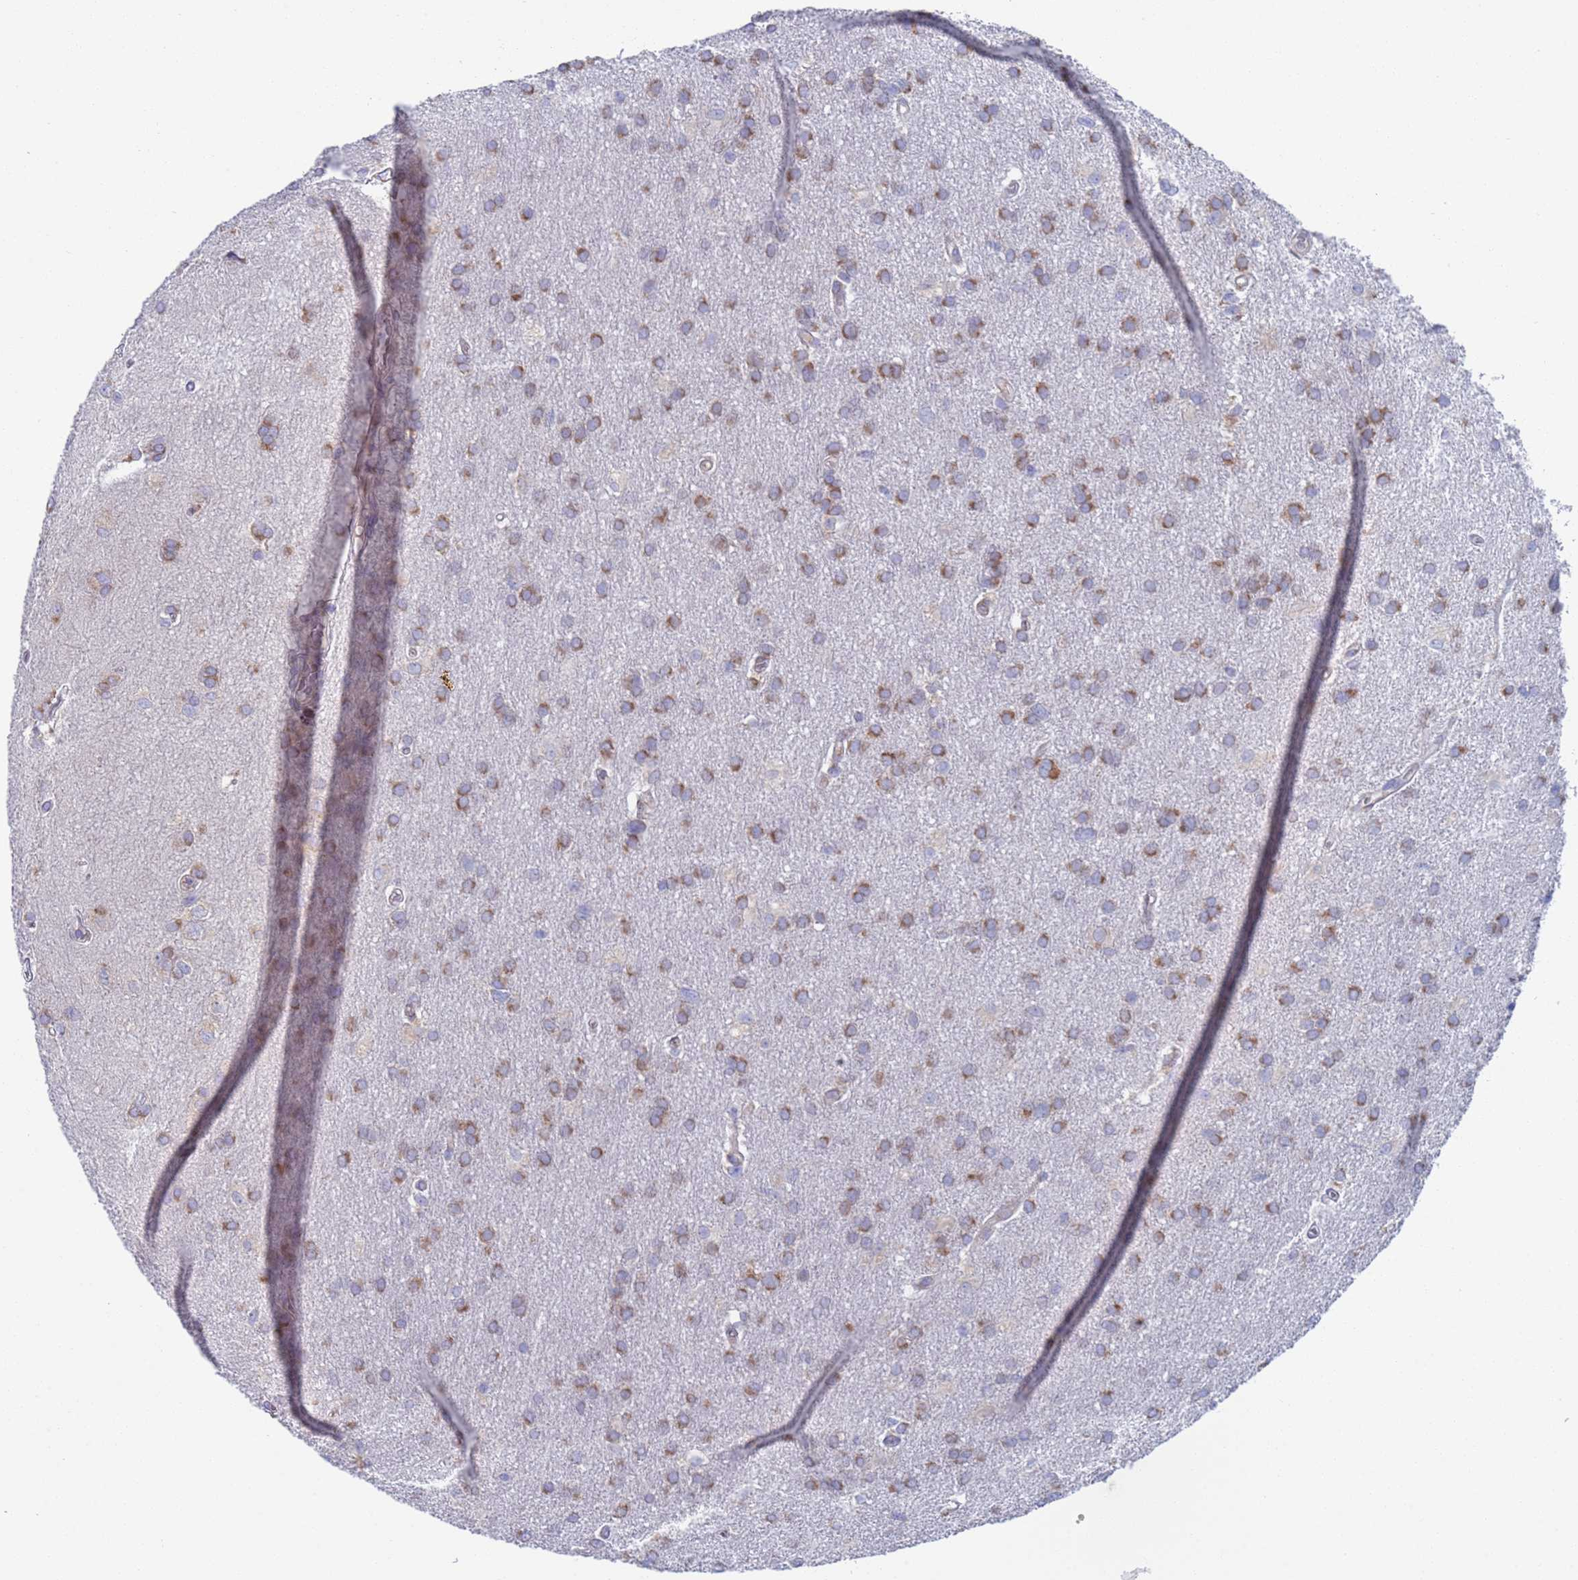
{"staining": {"intensity": "moderate", "quantity": ">75%", "location": "cytoplasmic/membranous"}, "tissue": "glioma", "cell_type": "Tumor cells", "image_type": "cancer", "snomed": [{"axis": "morphology", "description": "Glioma, malignant, High grade"}, {"axis": "topography", "description": "Brain"}], "caption": "This micrograph shows glioma stained with immunohistochemistry to label a protein in brown. The cytoplasmic/membranous of tumor cells show moderate positivity for the protein. Nuclei are counter-stained blue.", "gene": "PET117", "patient": {"sex": "male", "age": 77}}